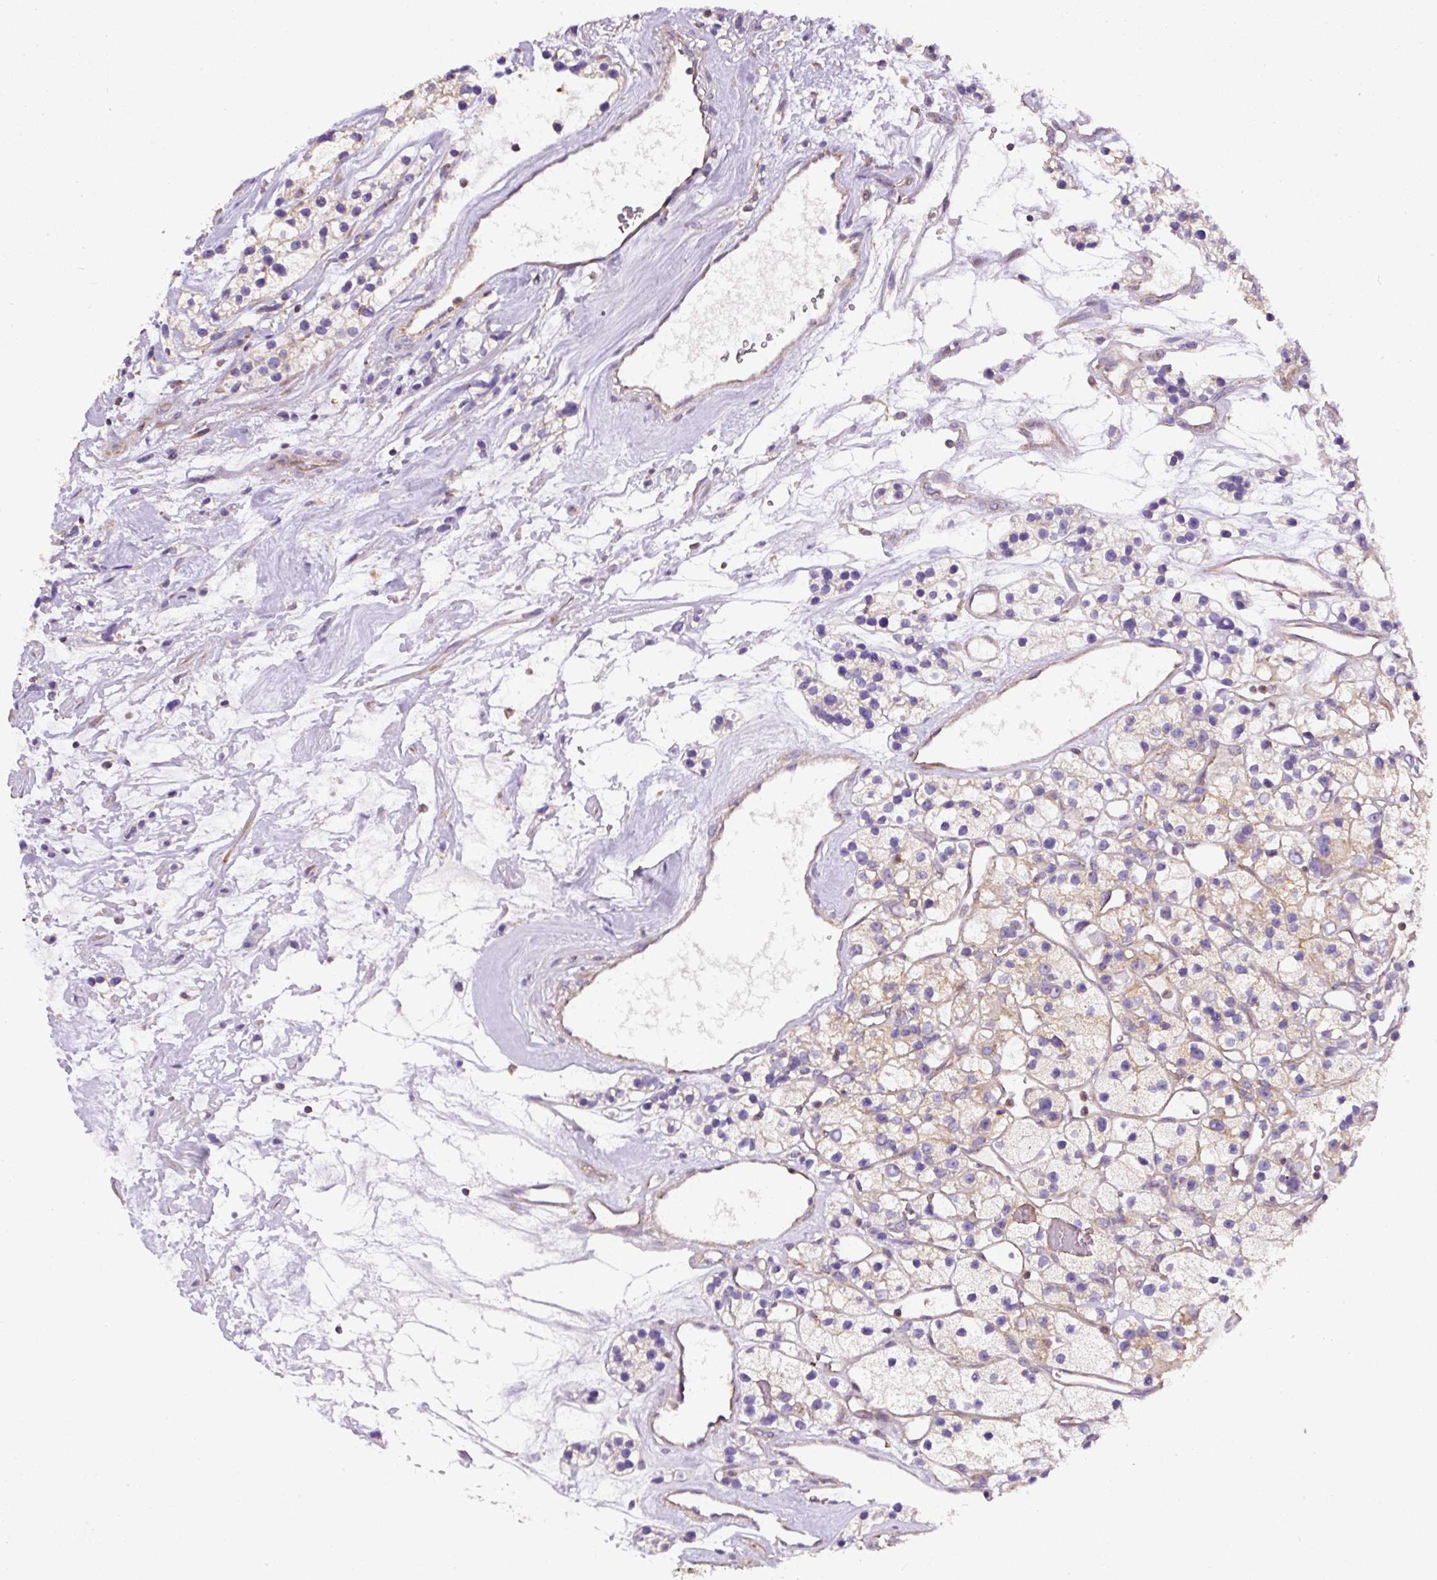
{"staining": {"intensity": "weak", "quantity": "<25%", "location": "cytoplasmic/membranous"}, "tissue": "renal cancer", "cell_type": "Tumor cells", "image_type": "cancer", "snomed": [{"axis": "morphology", "description": "Adenocarcinoma, NOS"}, {"axis": "topography", "description": "Kidney"}], "caption": "DAB (3,3'-diaminobenzidine) immunohistochemical staining of human adenocarcinoma (renal) displays no significant positivity in tumor cells. (Immunohistochemistry (ihc), brightfield microscopy, high magnification).", "gene": "NDUFAF2", "patient": {"sex": "female", "age": 57}}